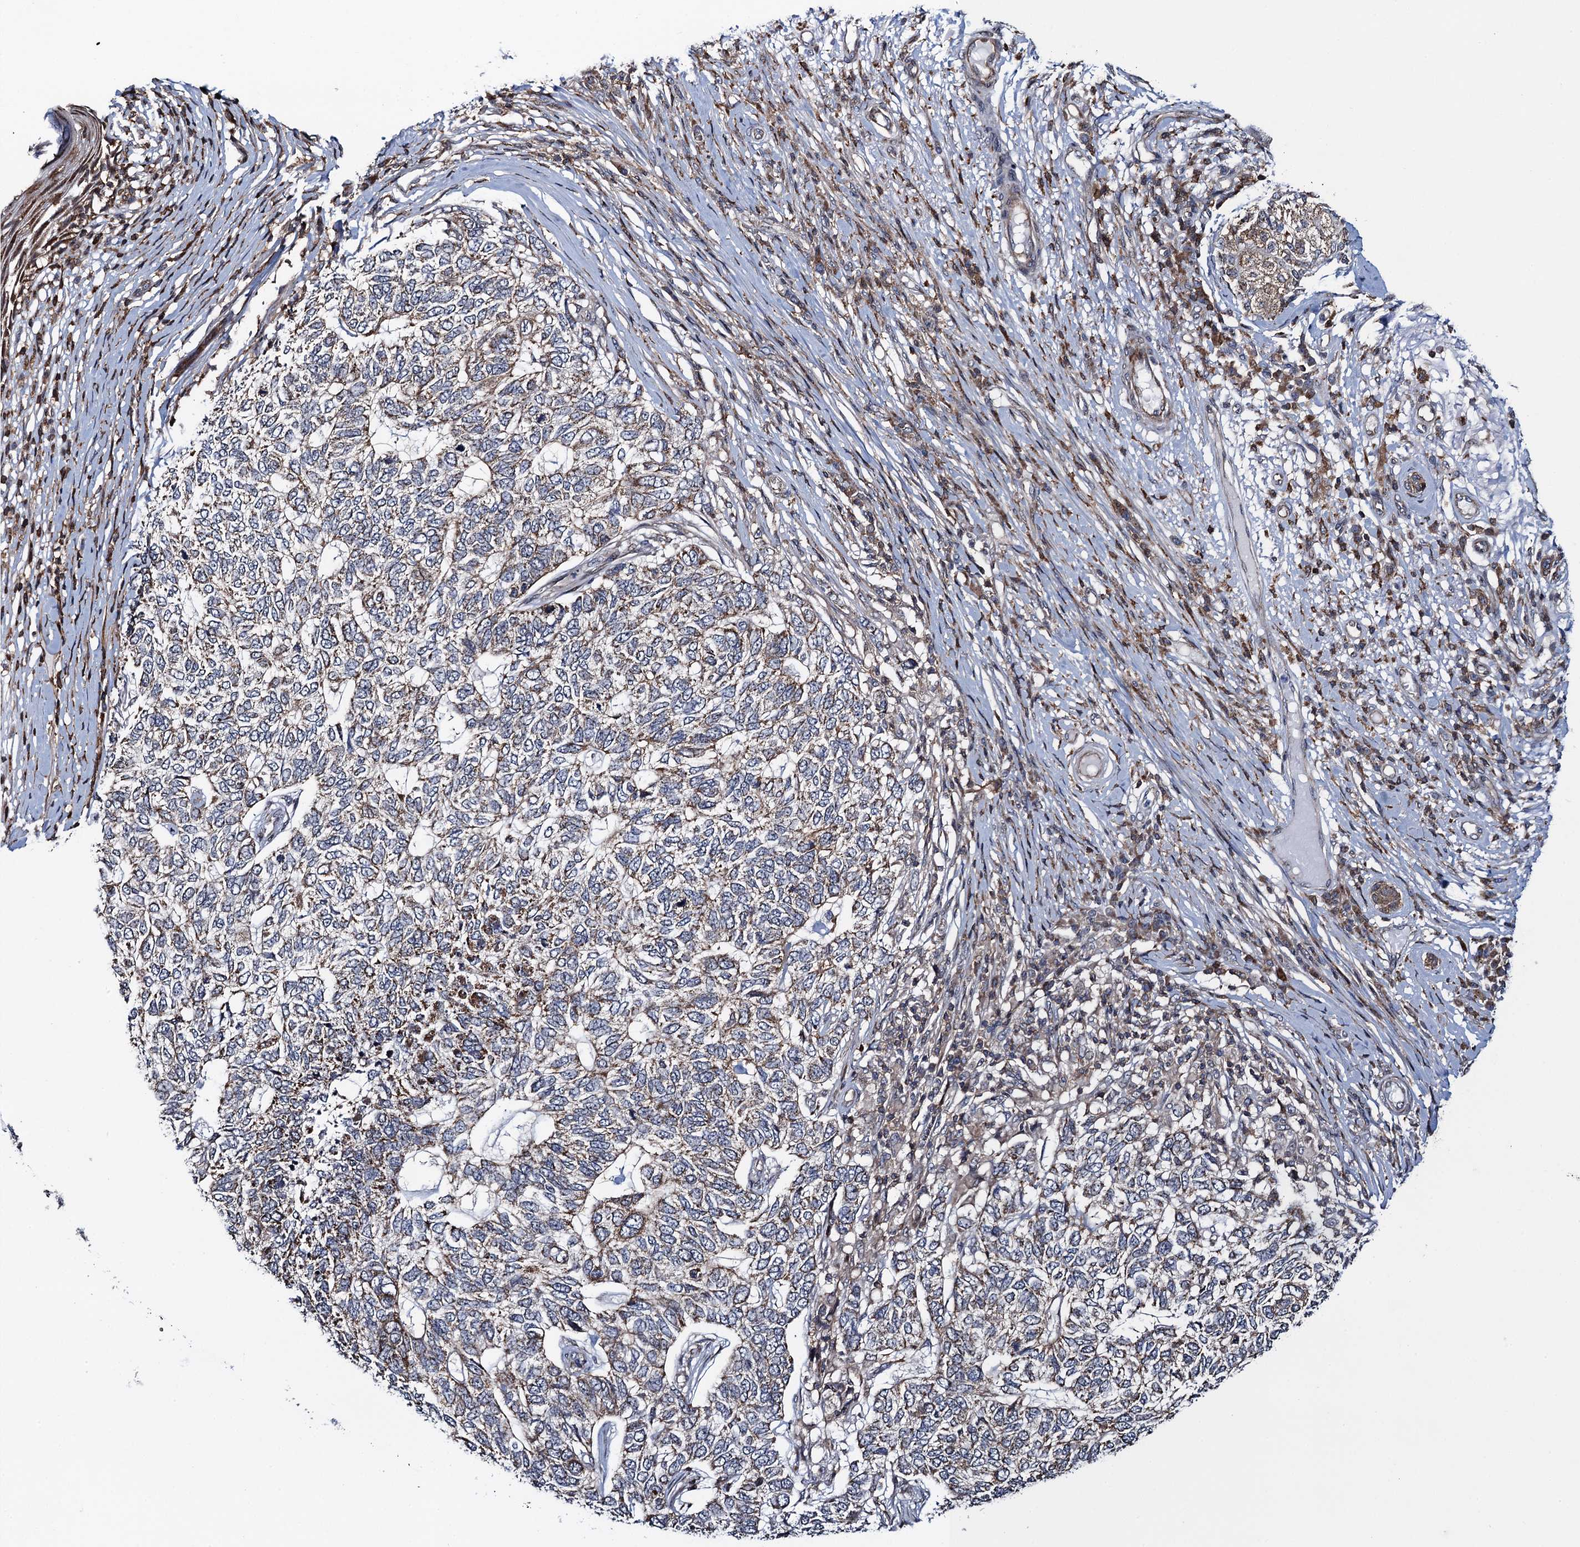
{"staining": {"intensity": "weak", "quantity": "25%-75%", "location": "cytoplasmic/membranous"}, "tissue": "skin cancer", "cell_type": "Tumor cells", "image_type": "cancer", "snomed": [{"axis": "morphology", "description": "Basal cell carcinoma"}, {"axis": "topography", "description": "Skin"}], "caption": "An image of human skin basal cell carcinoma stained for a protein exhibits weak cytoplasmic/membranous brown staining in tumor cells.", "gene": "CCDC102A", "patient": {"sex": "female", "age": 65}}